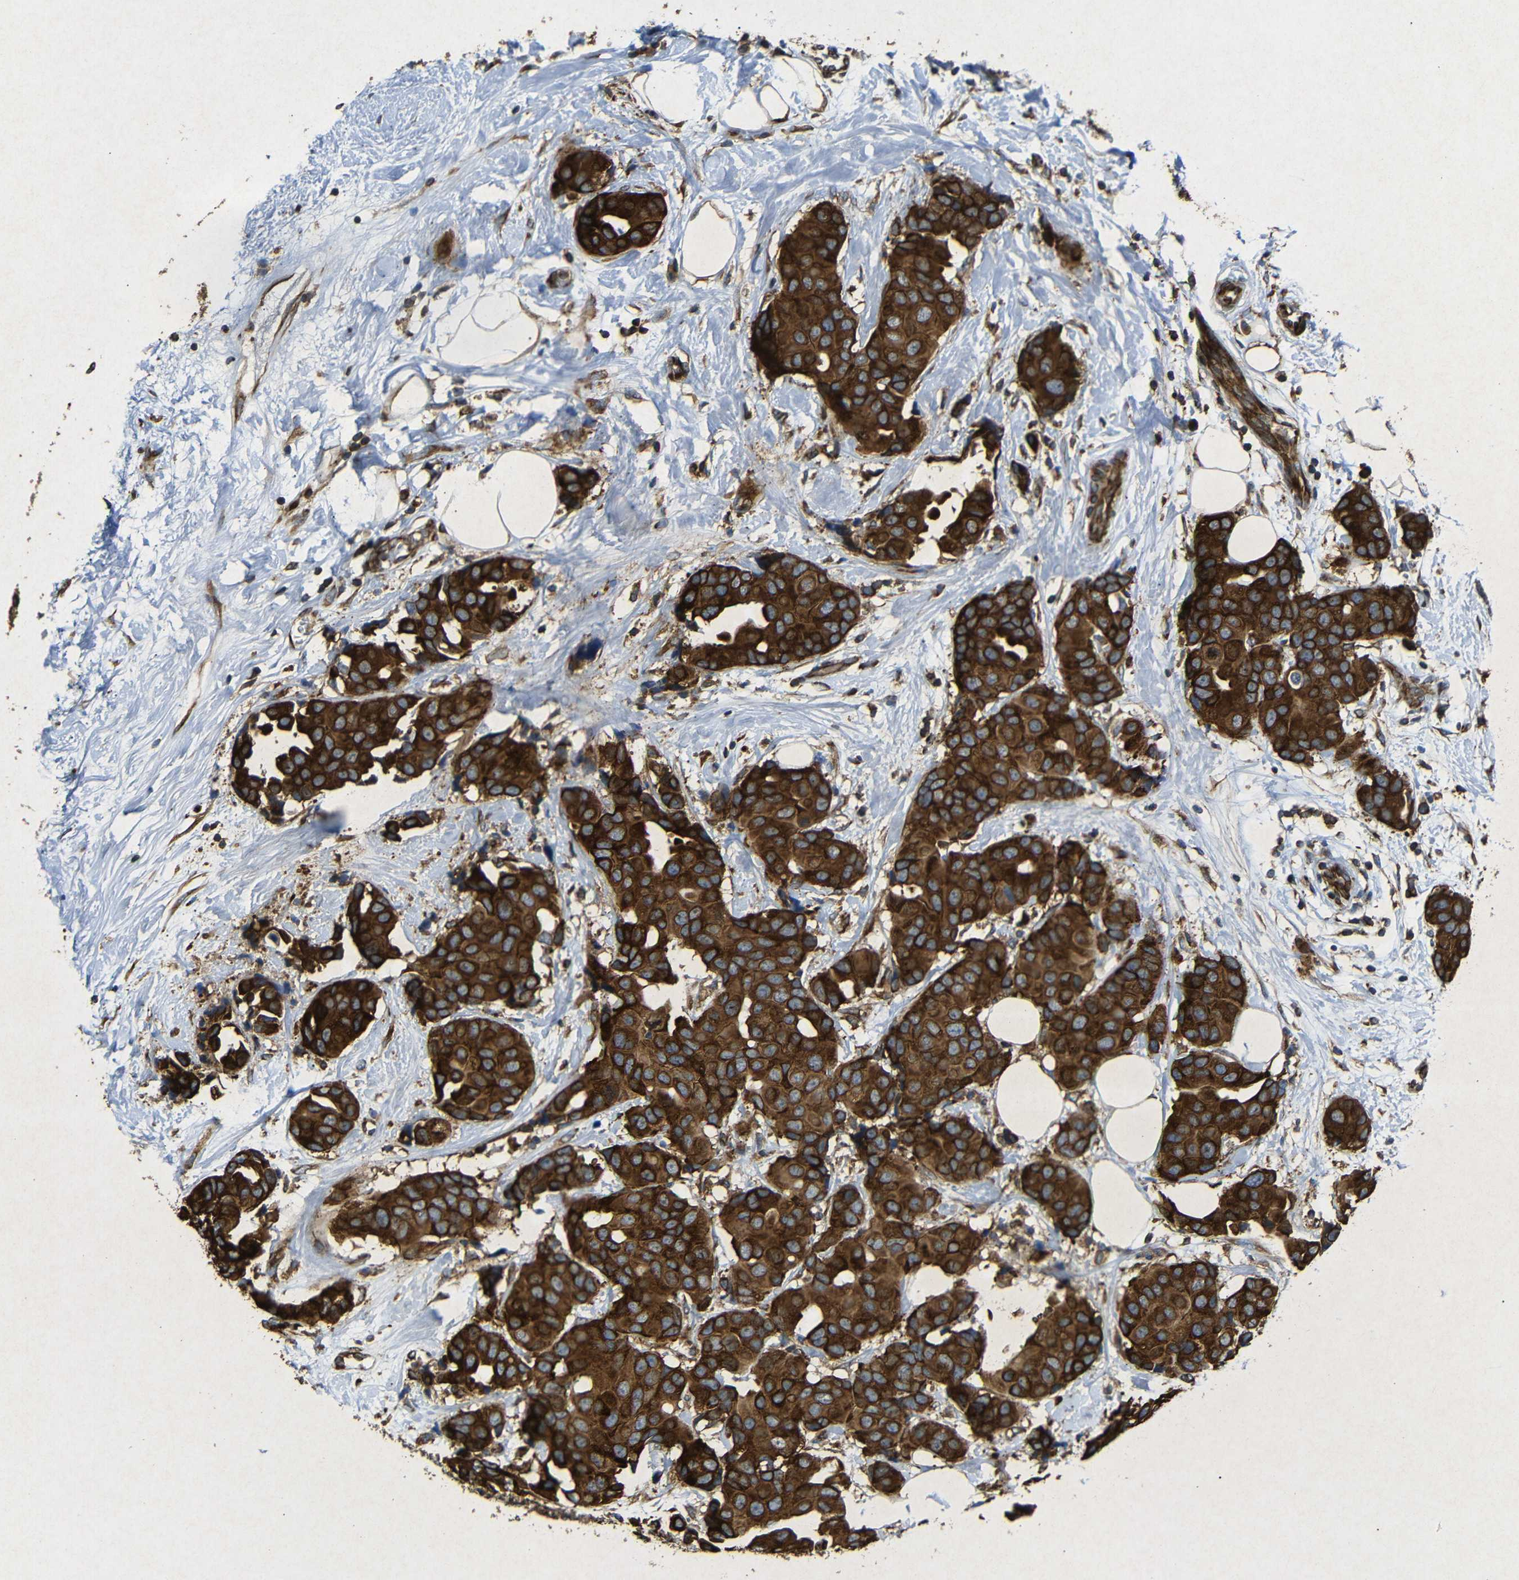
{"staining": {"intensity": "strong", "quantity": ">75%", "location": "cytoplasmic/membranous"}, "tissue": "breast cancer", "cell_type": "Tumor cells", "image_type": "cancer", "snomed": [{"axis": "morphology", "description": "Normal tissue, NOS"}, {"axis": "morphology", "description": "Duct carcinoma"}, {"axis": "topography", "description": "Breast"}], "caption": "Breast cancer stained for a protein demonstrates strong cytoplasmic/membranous positivity in tumor cells.", "gene": "BTF3", "patient": {"sex": "female", "age": 39}}